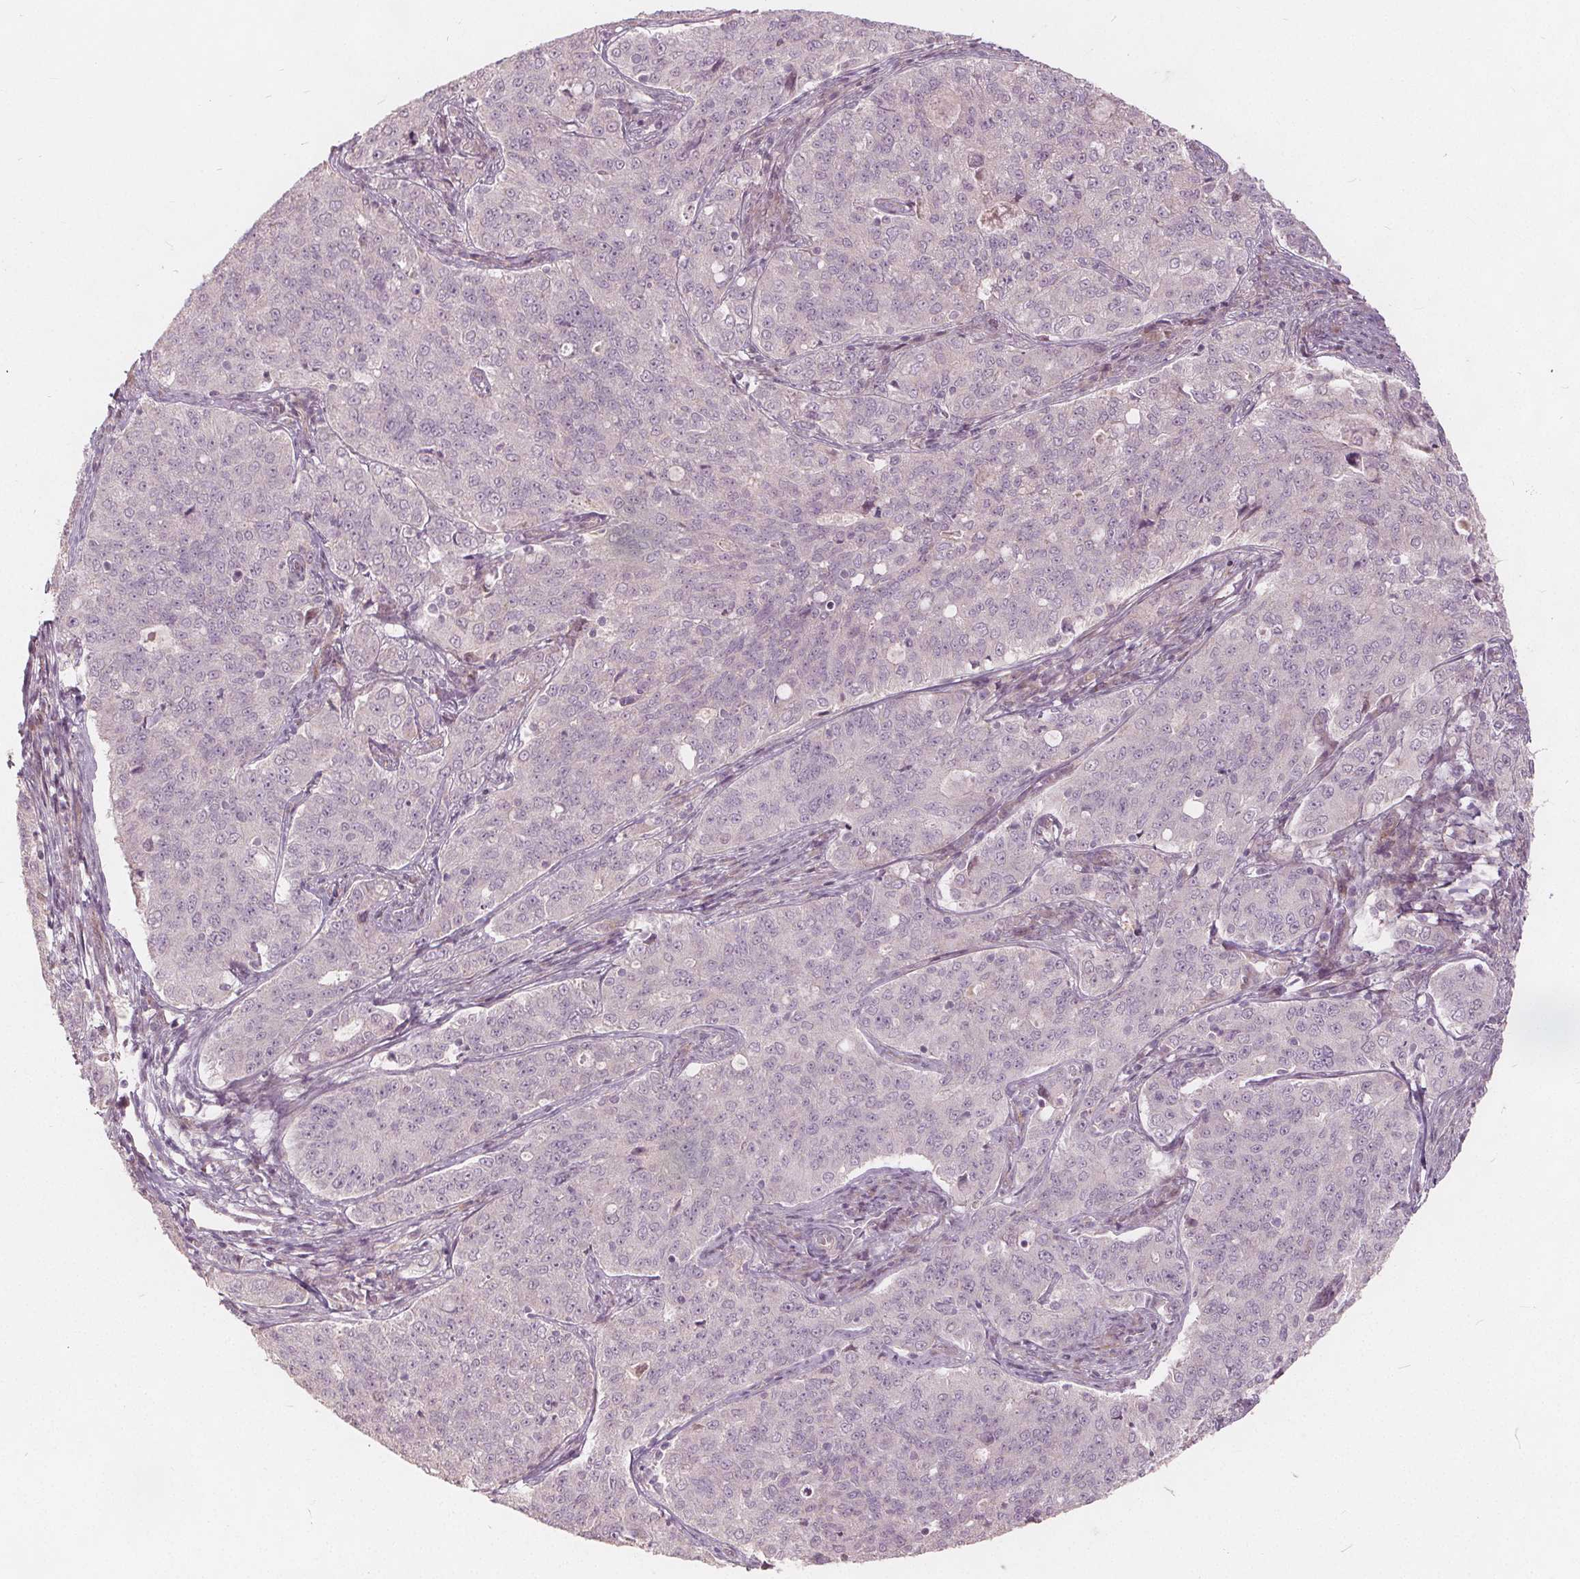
{"staining": {"intensity": "negative", "quantity": "none", "location": "none"}, "tissue": "endometrial cancer", "cell_type": "Tumor cells", "image_type": "cancer", "snomed": [{"axis": "morphology", "description": "Adenocarcinoma, NOS"}, {"axis": "topography", "description": "Endometrium"}], "caption": "Micrograph shows no protein positivity in tumor cells of endometrial cancer tissue.", "gene": "PTPRT", "patient": {"sex": "female", "age": 43}}